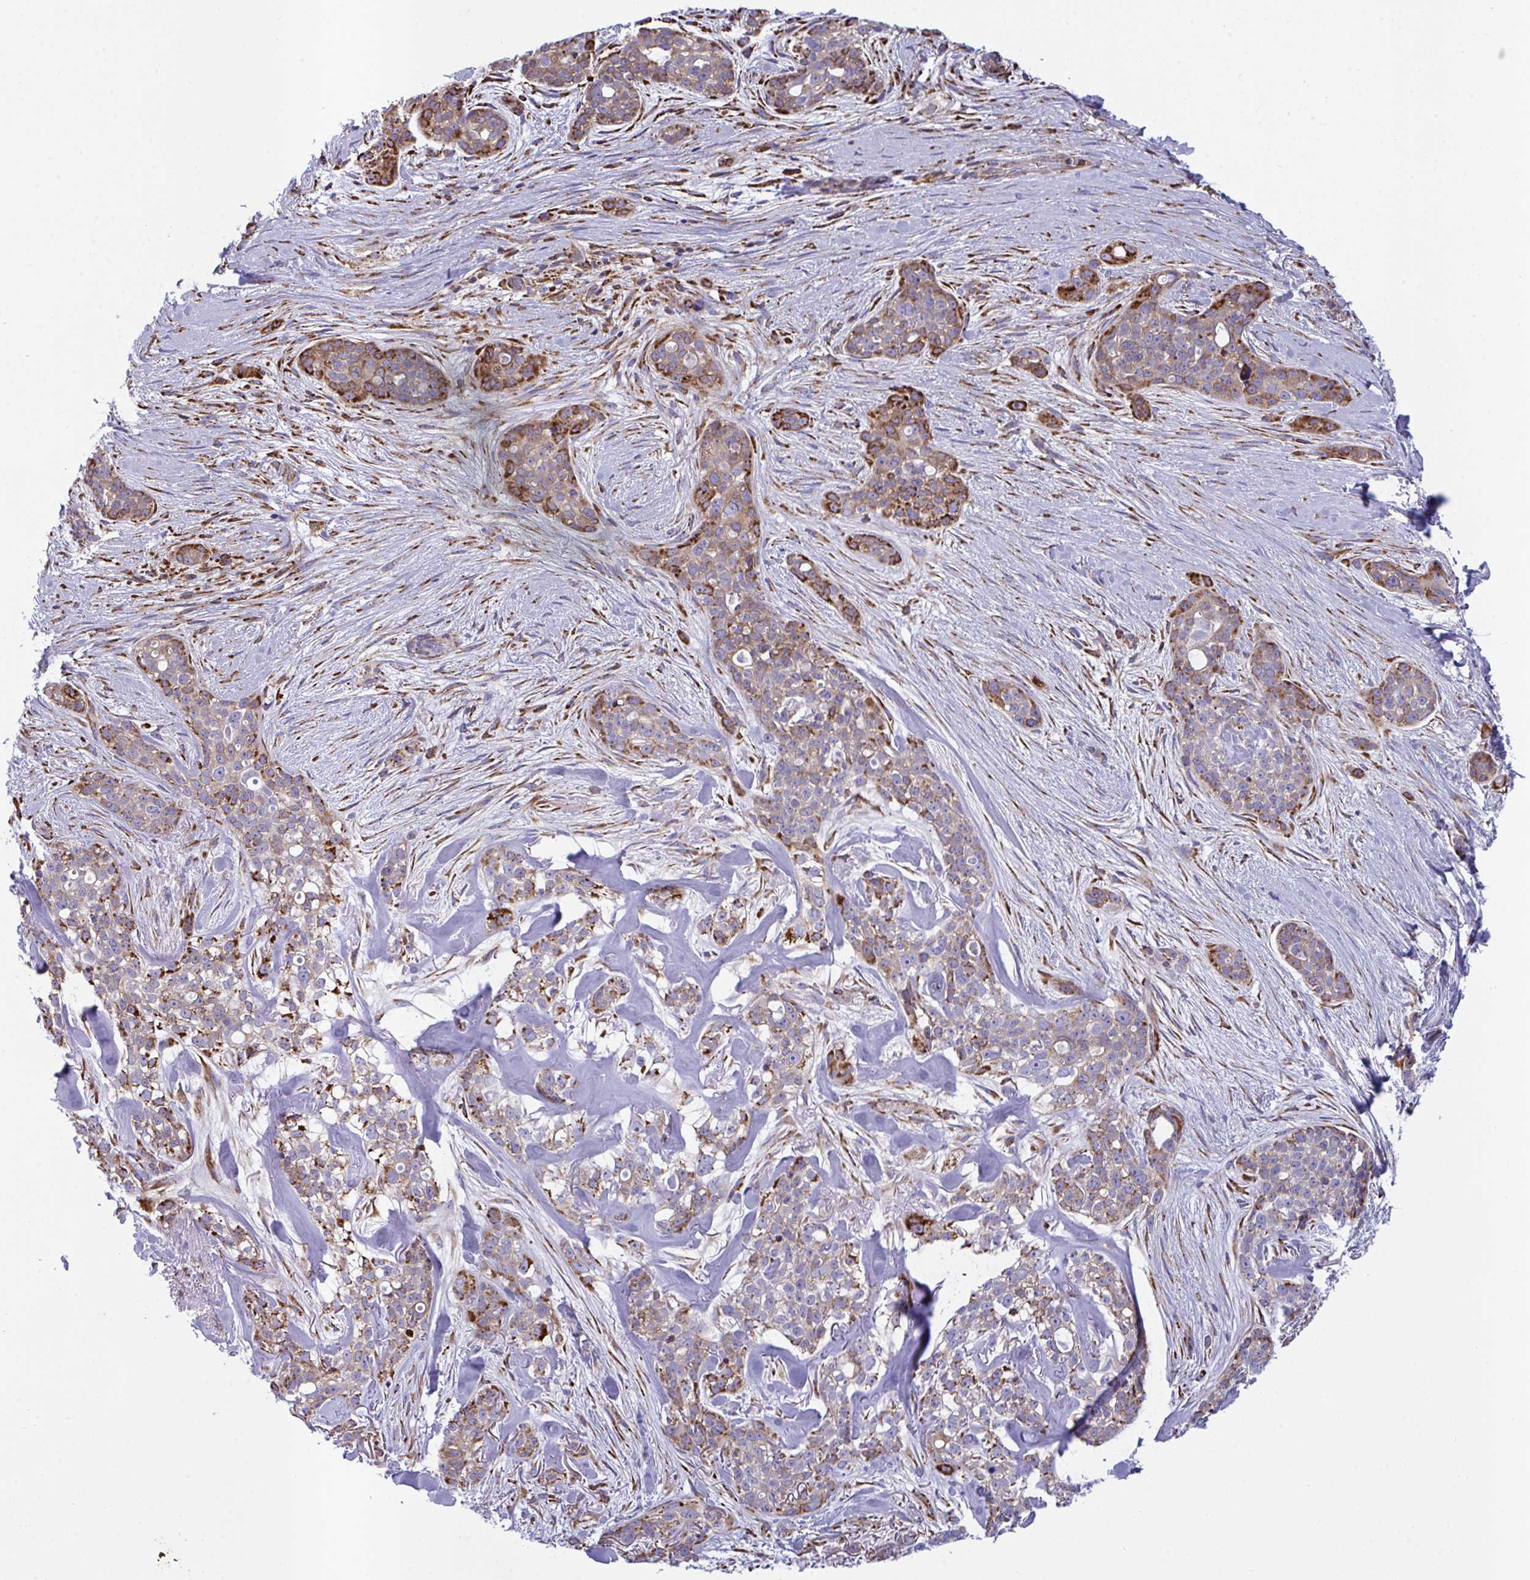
{"staining": {"intensity": "moderate", "quantity": ">75%", "location": "cytoplasmic/membranous"}, "tissue": "skin cancer", "cell_type": "Tumor cells", "image_type": "cancer", "snomed": [{"axis": "morphology", "description": "Basal cell carcinoma"}, {"axis": "topography", "description": "Skin"}], "caption": "Immunohistochemistry micrograph of neoplastic tissue: basal cell carcinoma (skin) stained using immunohistochemistry (IHC) displays medium levels of moderate protein expression localized specifically in the cytoplasmic/membranous of tumor cells, appearing as a cytoplasmic/membranous brown color.", "gene": "PEAK3", "patient": {"sex": "female", "age": 79}}